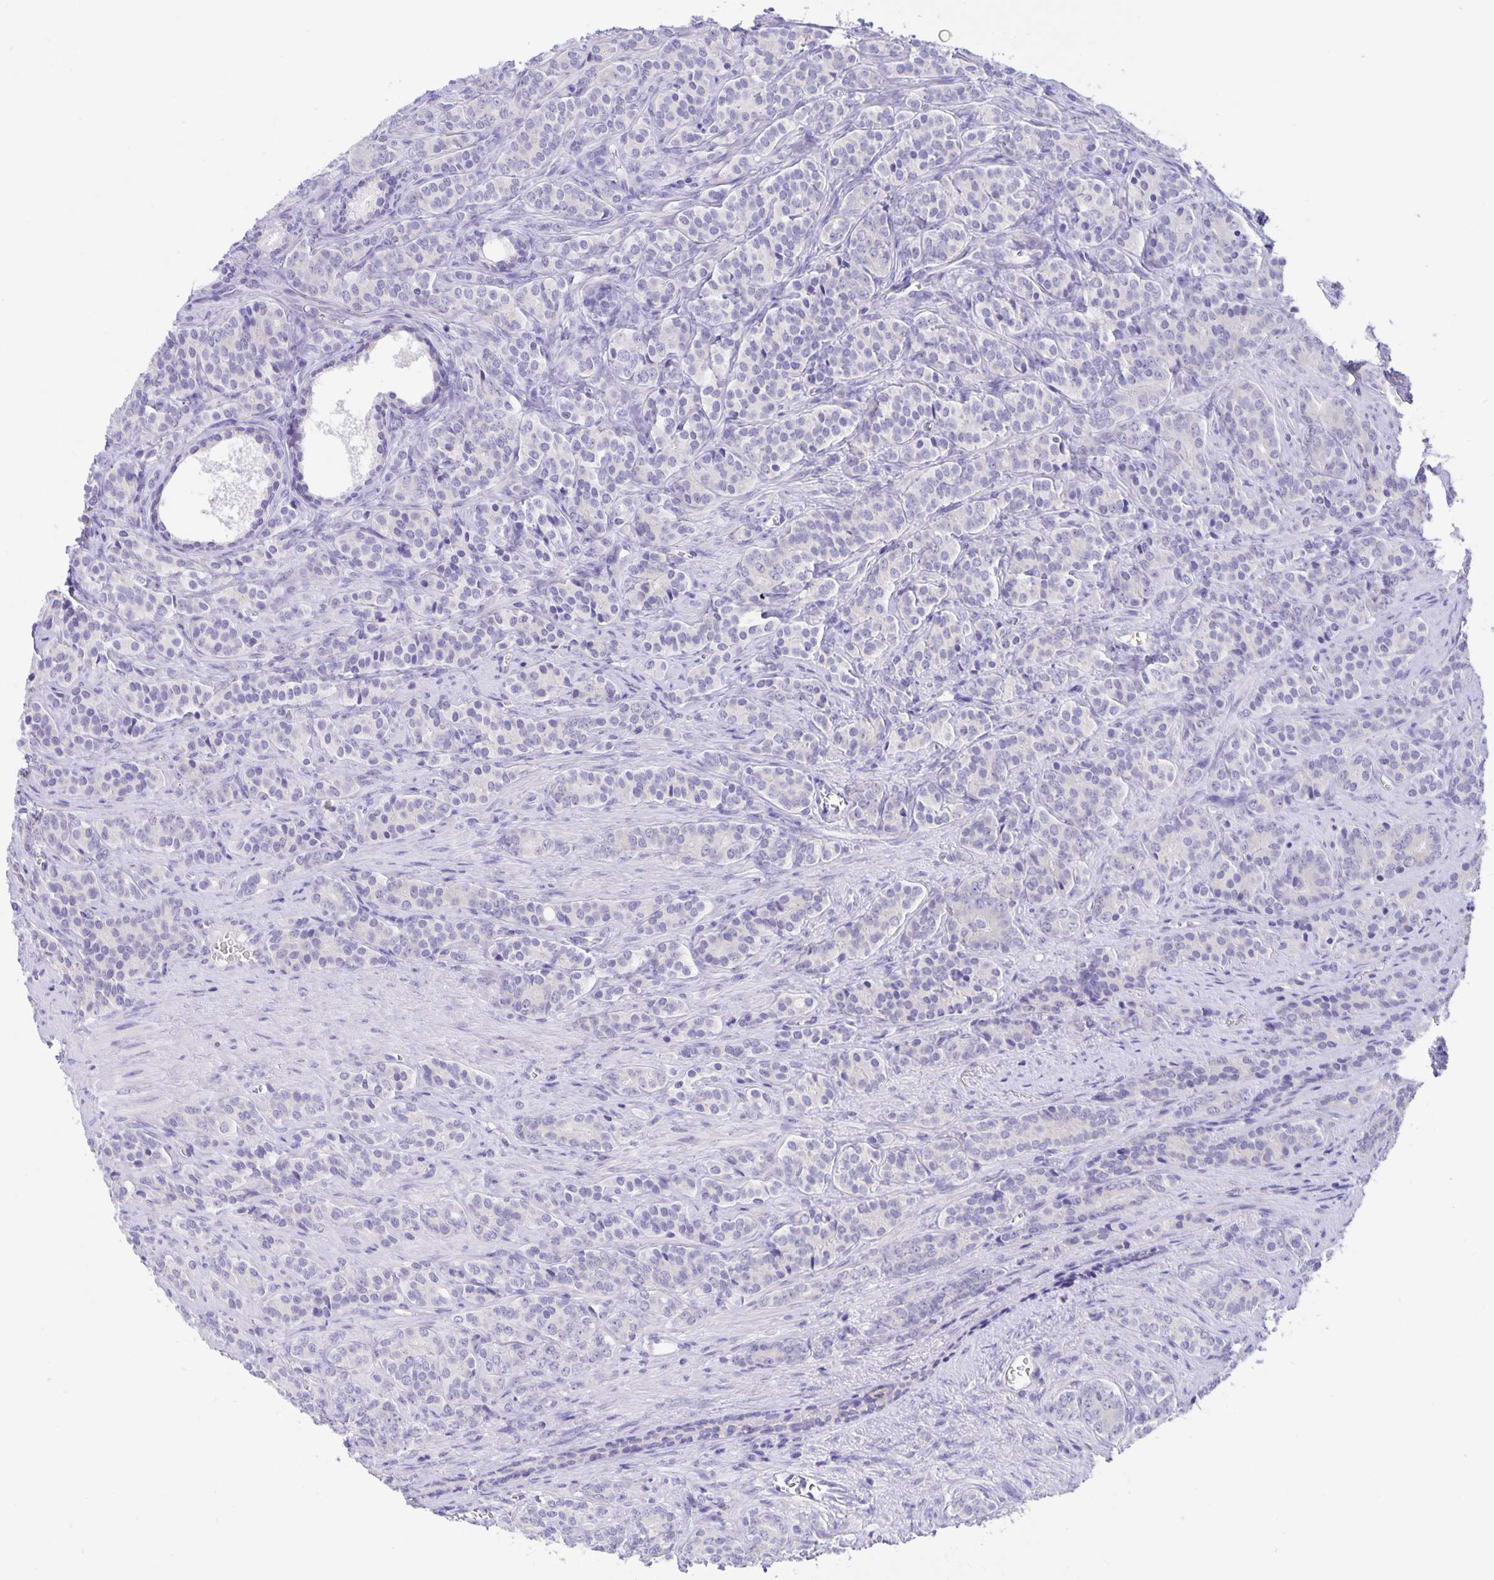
{"staining": {"intensity": "negative", "quantity": "none", "location": "none"}, "tissue": "prostate cancer", "cell_type": "Tumor cells", "image_type": "cancer", "snomed": [{"axis": "morphology", "description": "Adenocarcinoma, High grade"}, {"axis": "topography", "description": "Prostate"}], "caption": "This is an immunohistochemistry histopathology image of human adenocarcinoma (high-grade) (prostate). There is no expression in tumor cells.", "gene": "ERMN", "patient": {"sex": "male", "age": 84}}